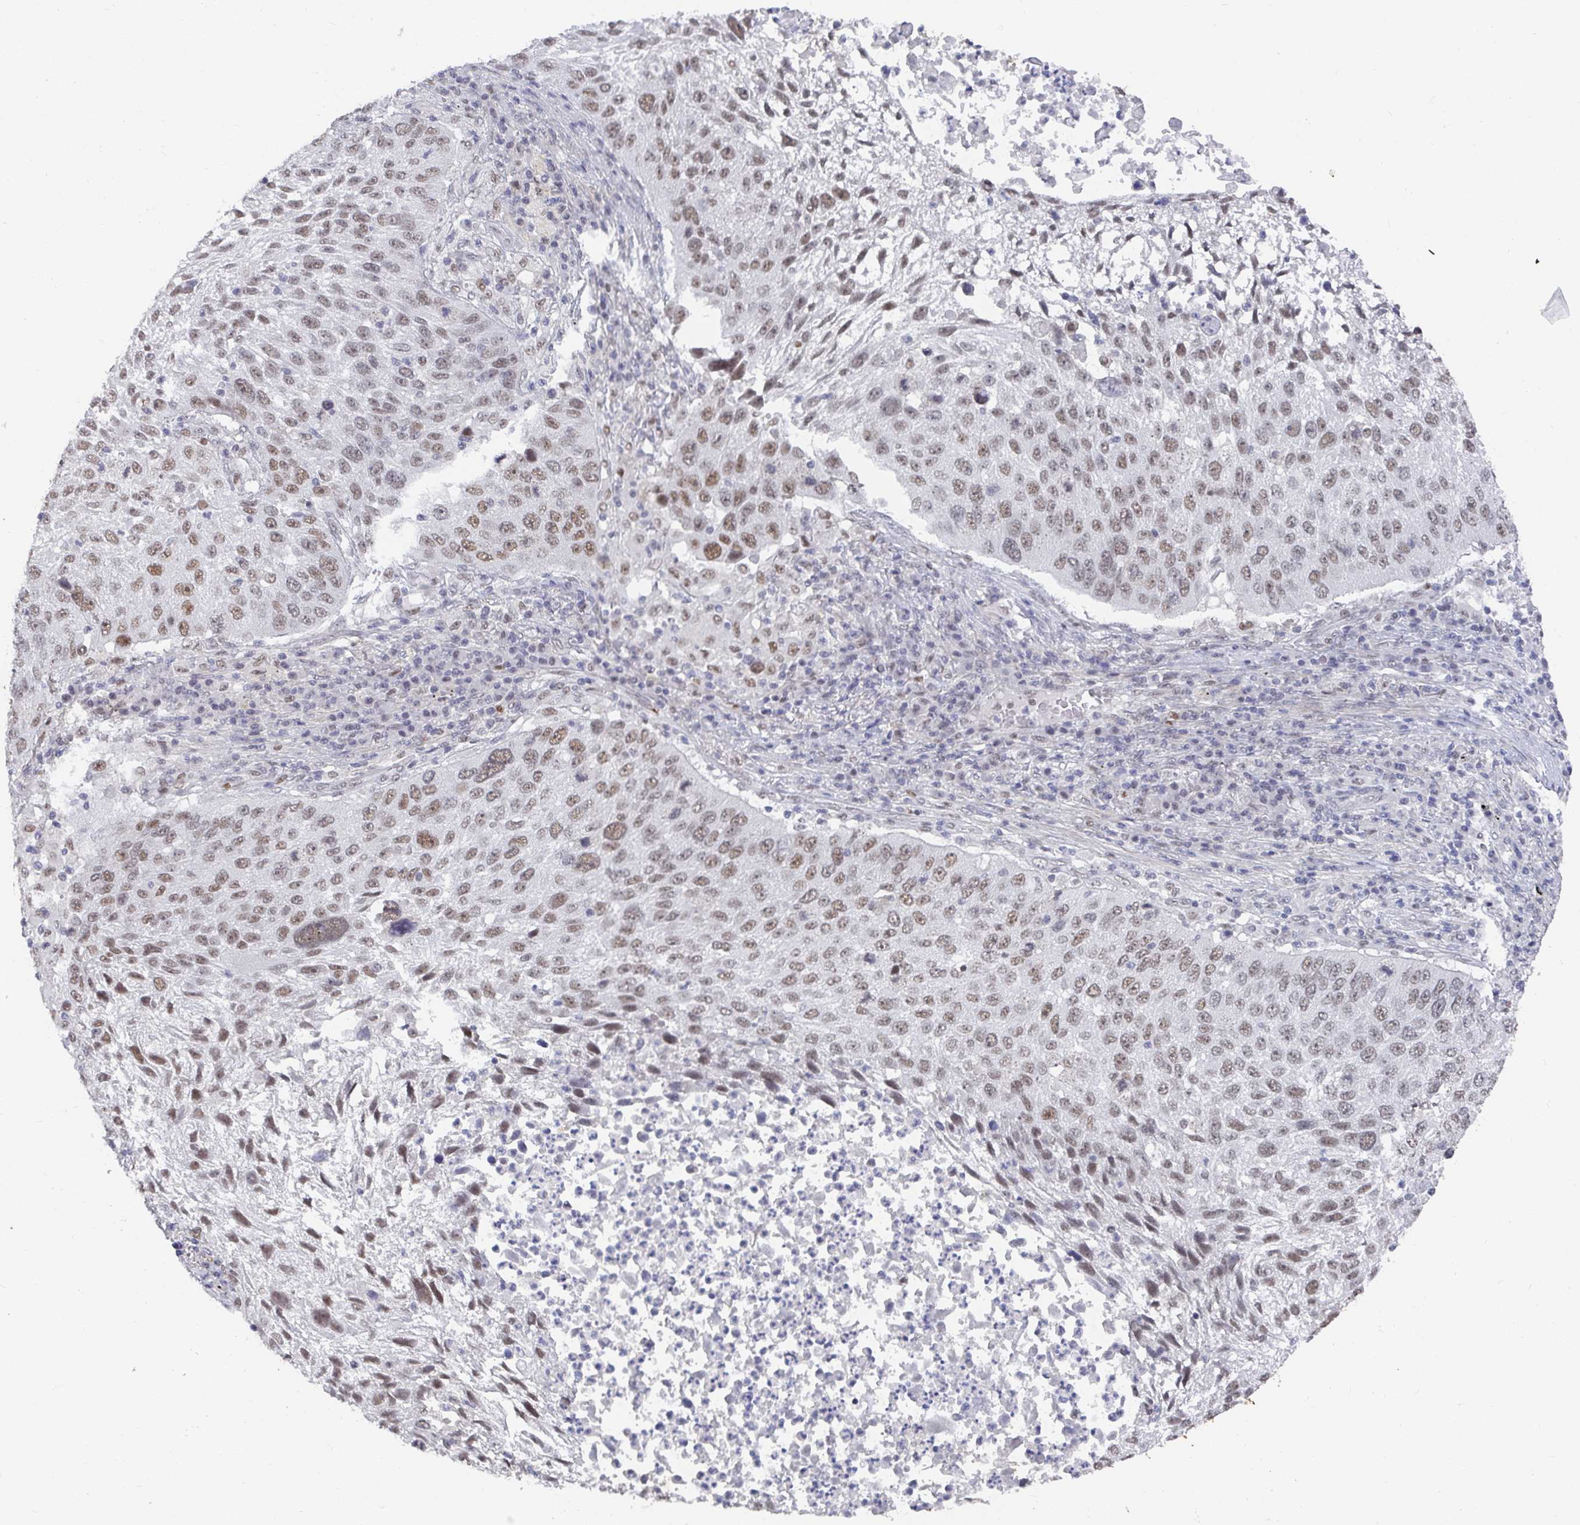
{"staining": {"intensity": "moderate", "quantity": ">75%", "location": "nuclear"}, "tissue": "lung cancer", "cell_type": "Tumor cells", "image_type": "cancer", "snomed": [{"axis": "morphology", "description": "Normal morphology"}, {"axis": "morphology", "description": "Squamous cell carcinoma, NOS"}, {"axis": "topography", "description": "Lymph node"}, {"axis": "topography", "description": "Lung"}], "caption": "IHC of squamous cell carcinoma (lung) exhibits medium levels of moderate nuclear positivity in about >75% of tumor cells.", "gene": "RCOR1", "patient": {"sex": "male", "age": 67}}